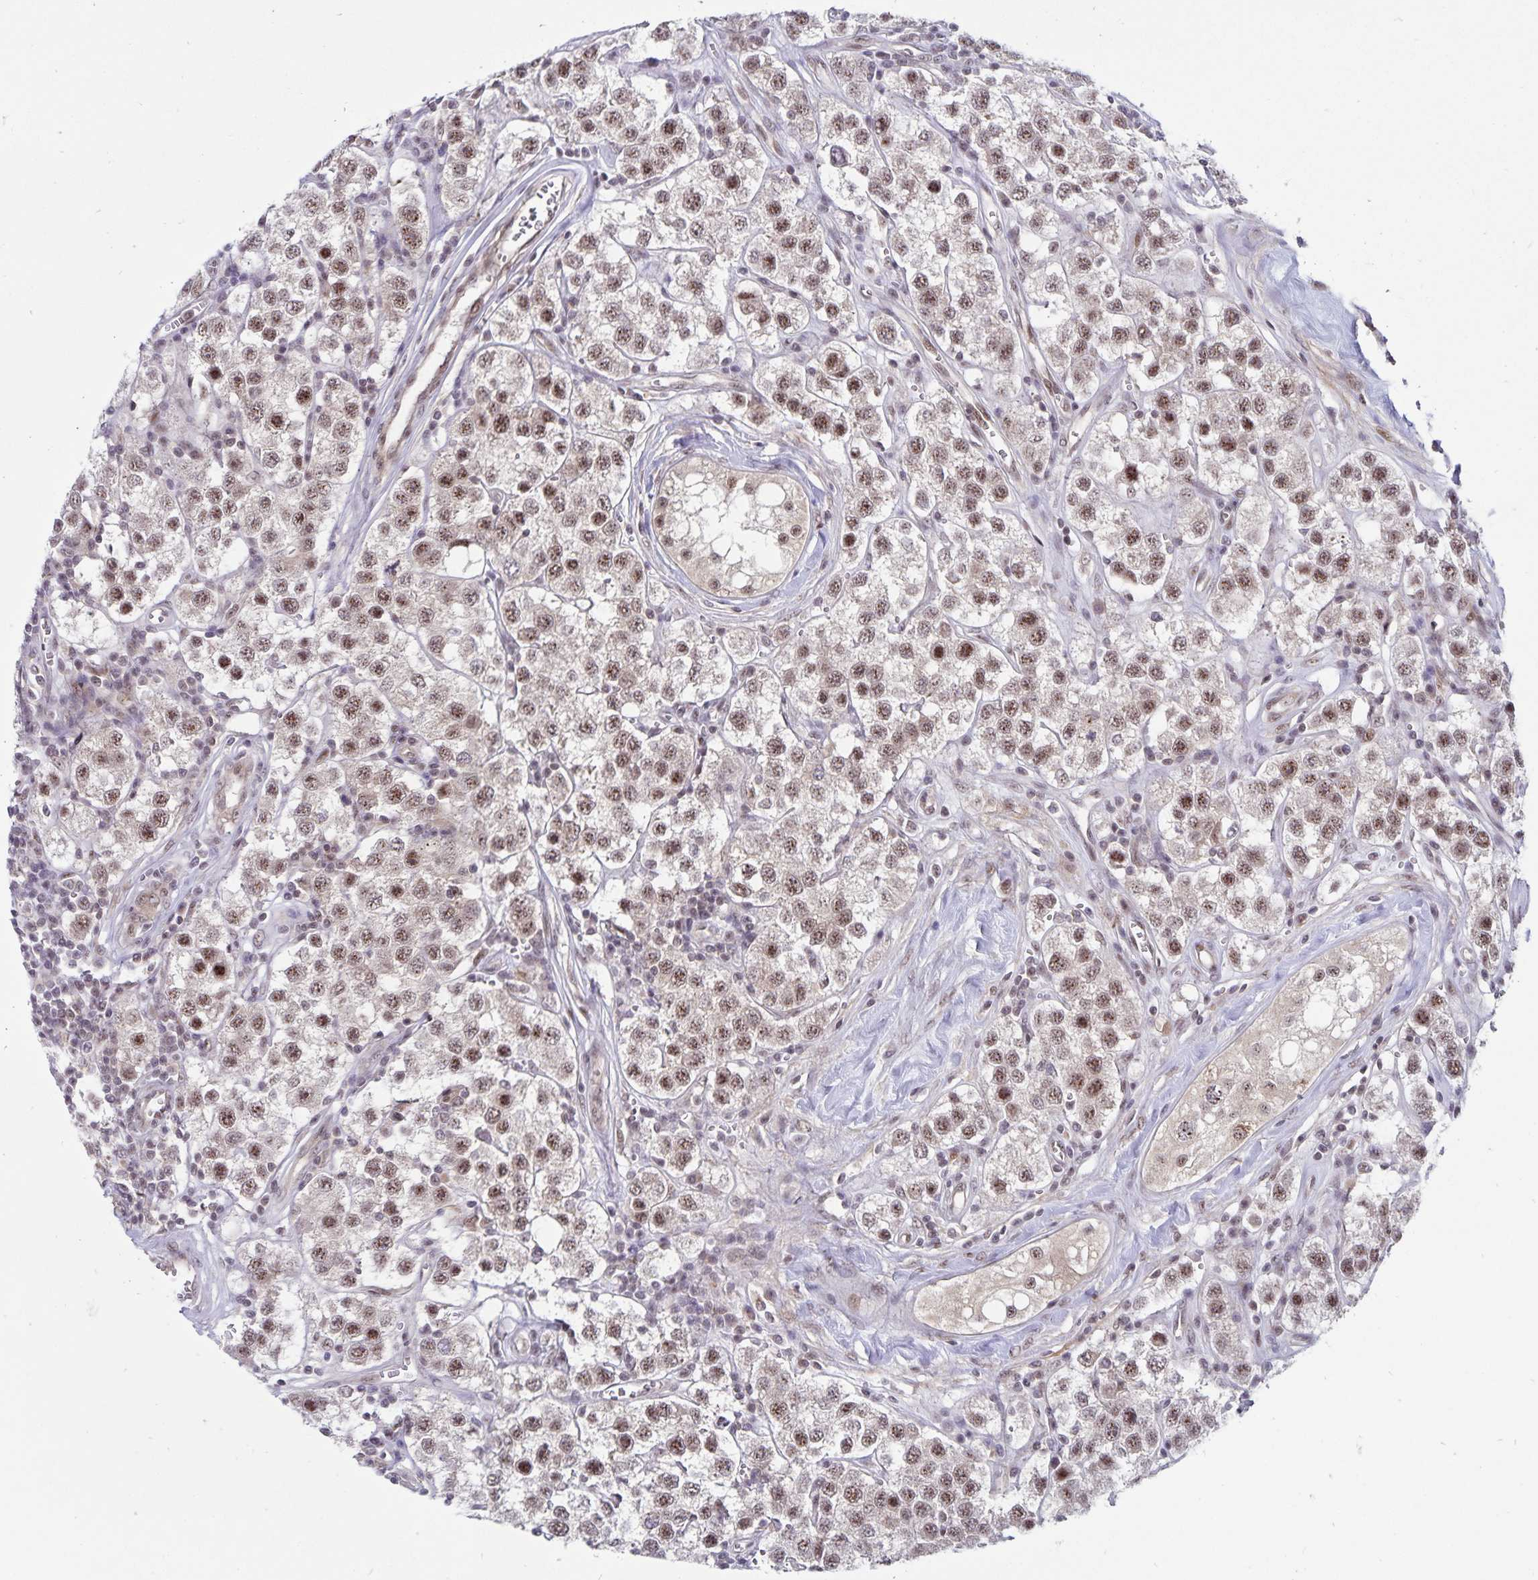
{"staining": {"intensity": "moderate", "quantity": ">75%", "location": "nuclear"}, "tissue": "testis cancer", "cell_type": "Tumor cells", "image_type": "cancer", "snomed": [{"axis": "morphology", "description": "Seminoma, NOS"}, {"axis": "topography", "description": "Testis"}], "caption": "A medium amount of moderate nuclear staining is identified in approximately >75% of tumor cells in testis cancer (seminoma) tissue. (Brightfield microscopy of DAB IHC at high magnification).", "gene": "EXOC6B", "patient": {"sex": "male", "age": 34}}